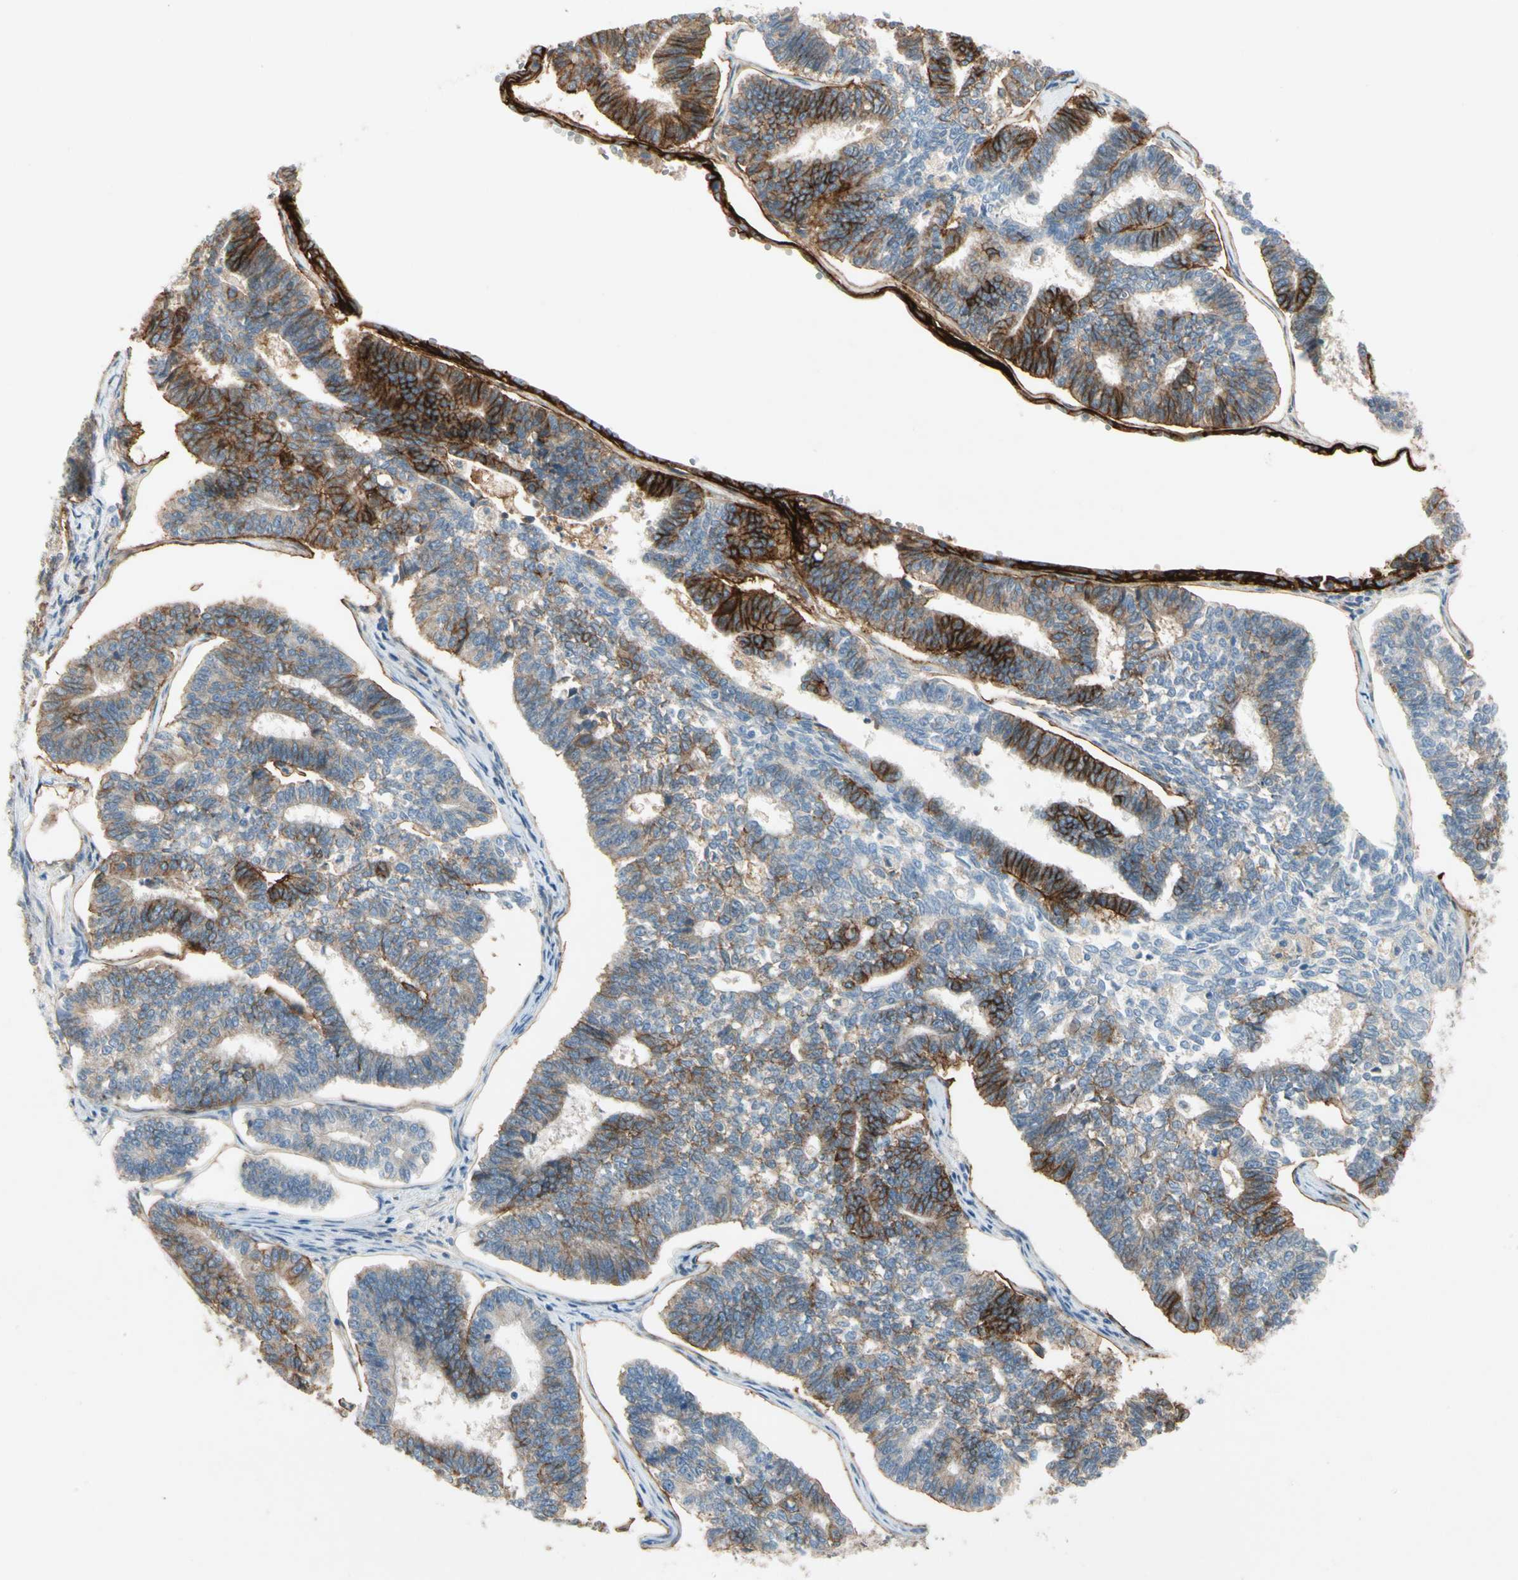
{"staining": {"intensity": "strong", "quantity": "25%-75%", "location": "cytoplasmic/membranous"}, "tissue": "endometrial cancer", "cell_type": "Tumor cells", "image_type": "cancer", "snomed": [{"axis": "morphology", "description": "Adenocarcinoma, NOS"}, {"axis": "topography", "description": "Endometrium"}], "caption": "The immunohistochemical stain labels strong cytoplasmic/membranous staining in tumor cells of endometrial cancer (adenocarcinoma) tissue. The staining is performed using DAB (3,3'-diaminobenzidine) brown chromogen to label protein expression. The nuclei are counter-stained blue using hematoxylin.", "gene": "ITGA3", "patient": {"sex": "female", "age": 70}}